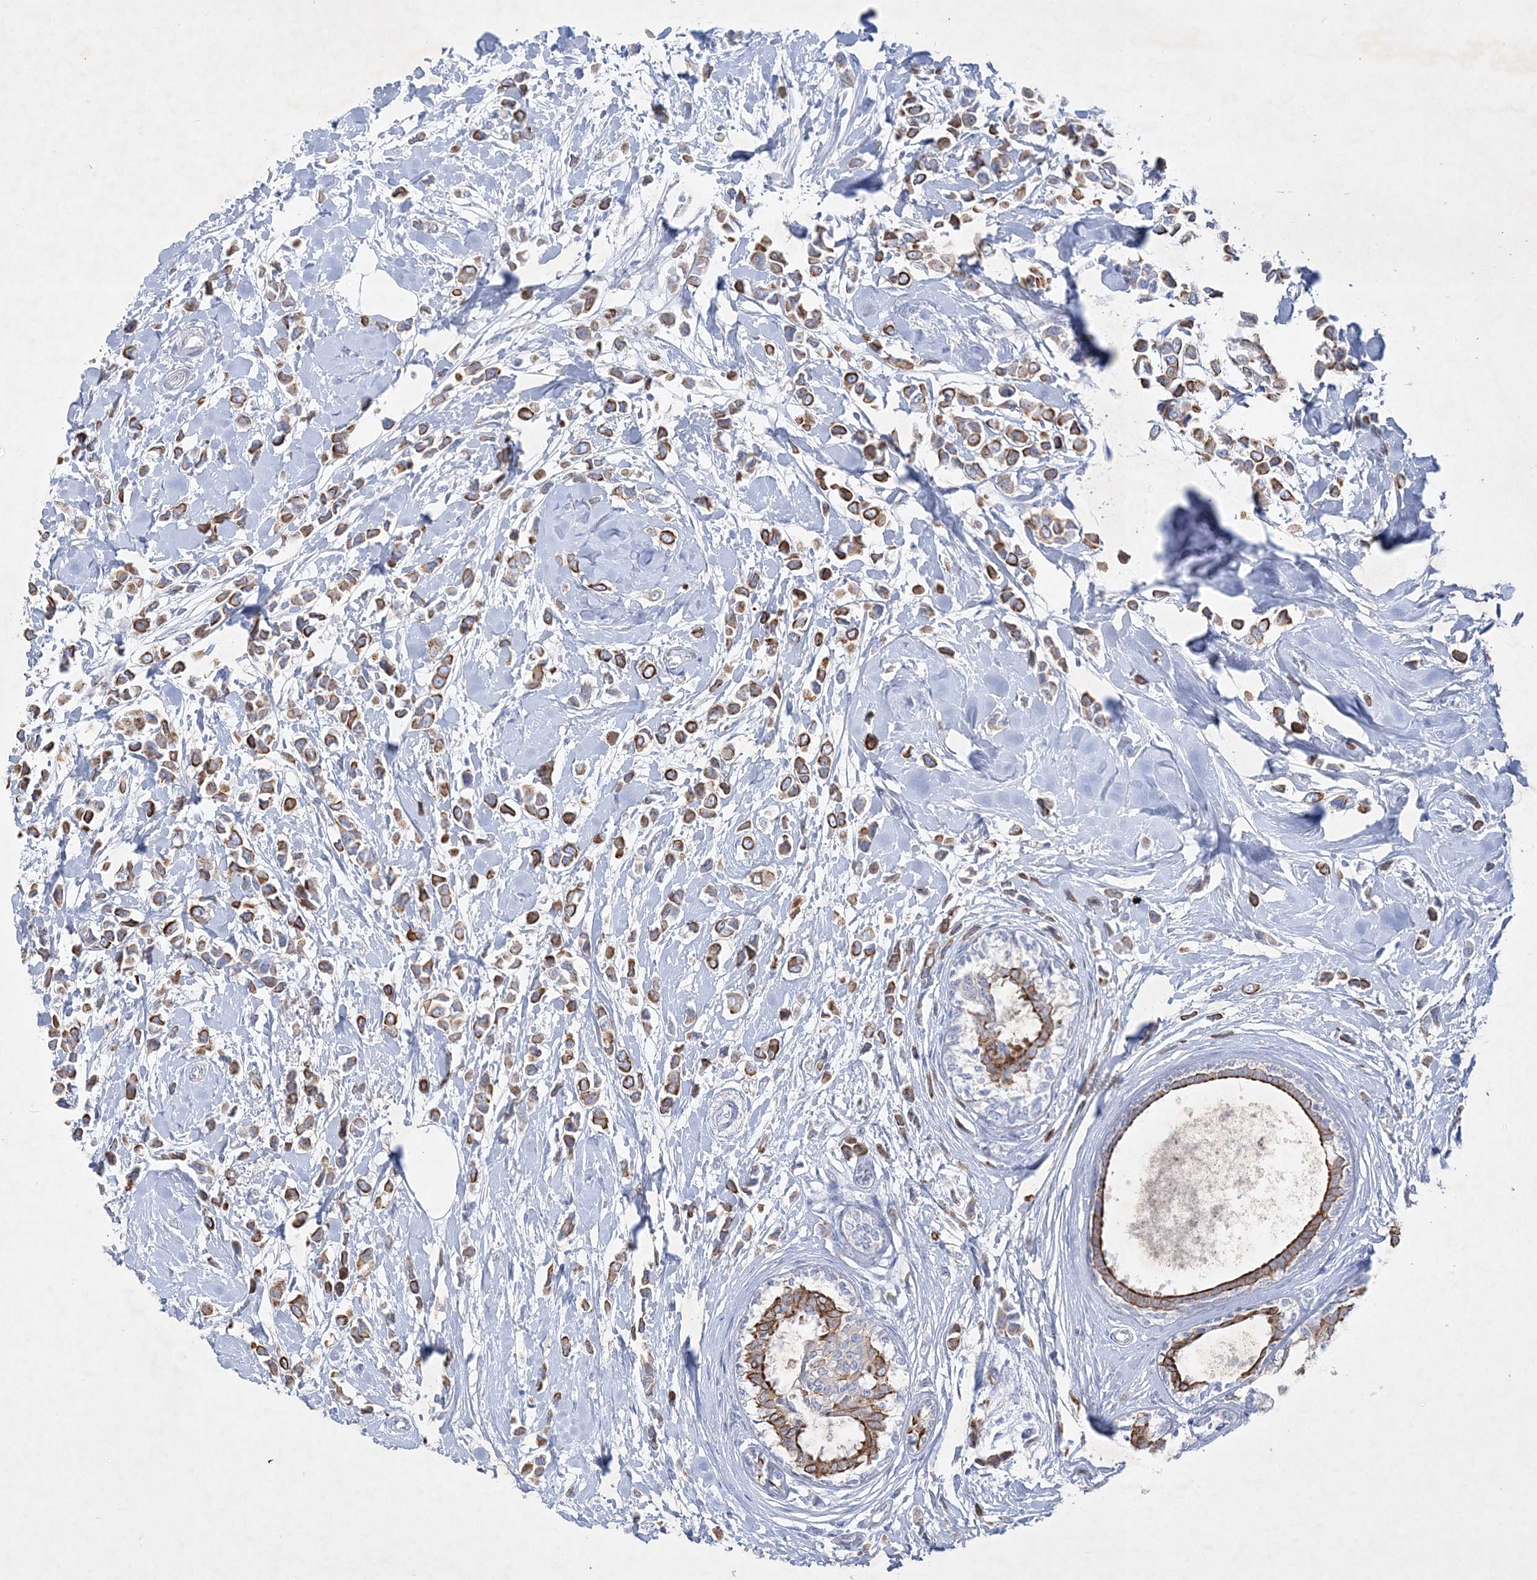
{"staining": {"intensity": "moderate", "quantity": ">75%", "location": "cytoplasmic/membranous"}, "tissue": "breast cancer", "cell_type": "Tumor cells", "image_type": "cancer", "snomed": [{"axis": "morphology", "description": "Lobular carcinoma"}, {"axis": "topography", "description": "Breast"}], "caption": "This histopathology image shows immunohistochemistry staining of breast cancer (lobular carcinoma), with medium moderate cytoplasmic/membranous expression in approximately >75% of tumor cells.", "gene": "FARSB", "patient": {"sex": "female", "age": 51}}